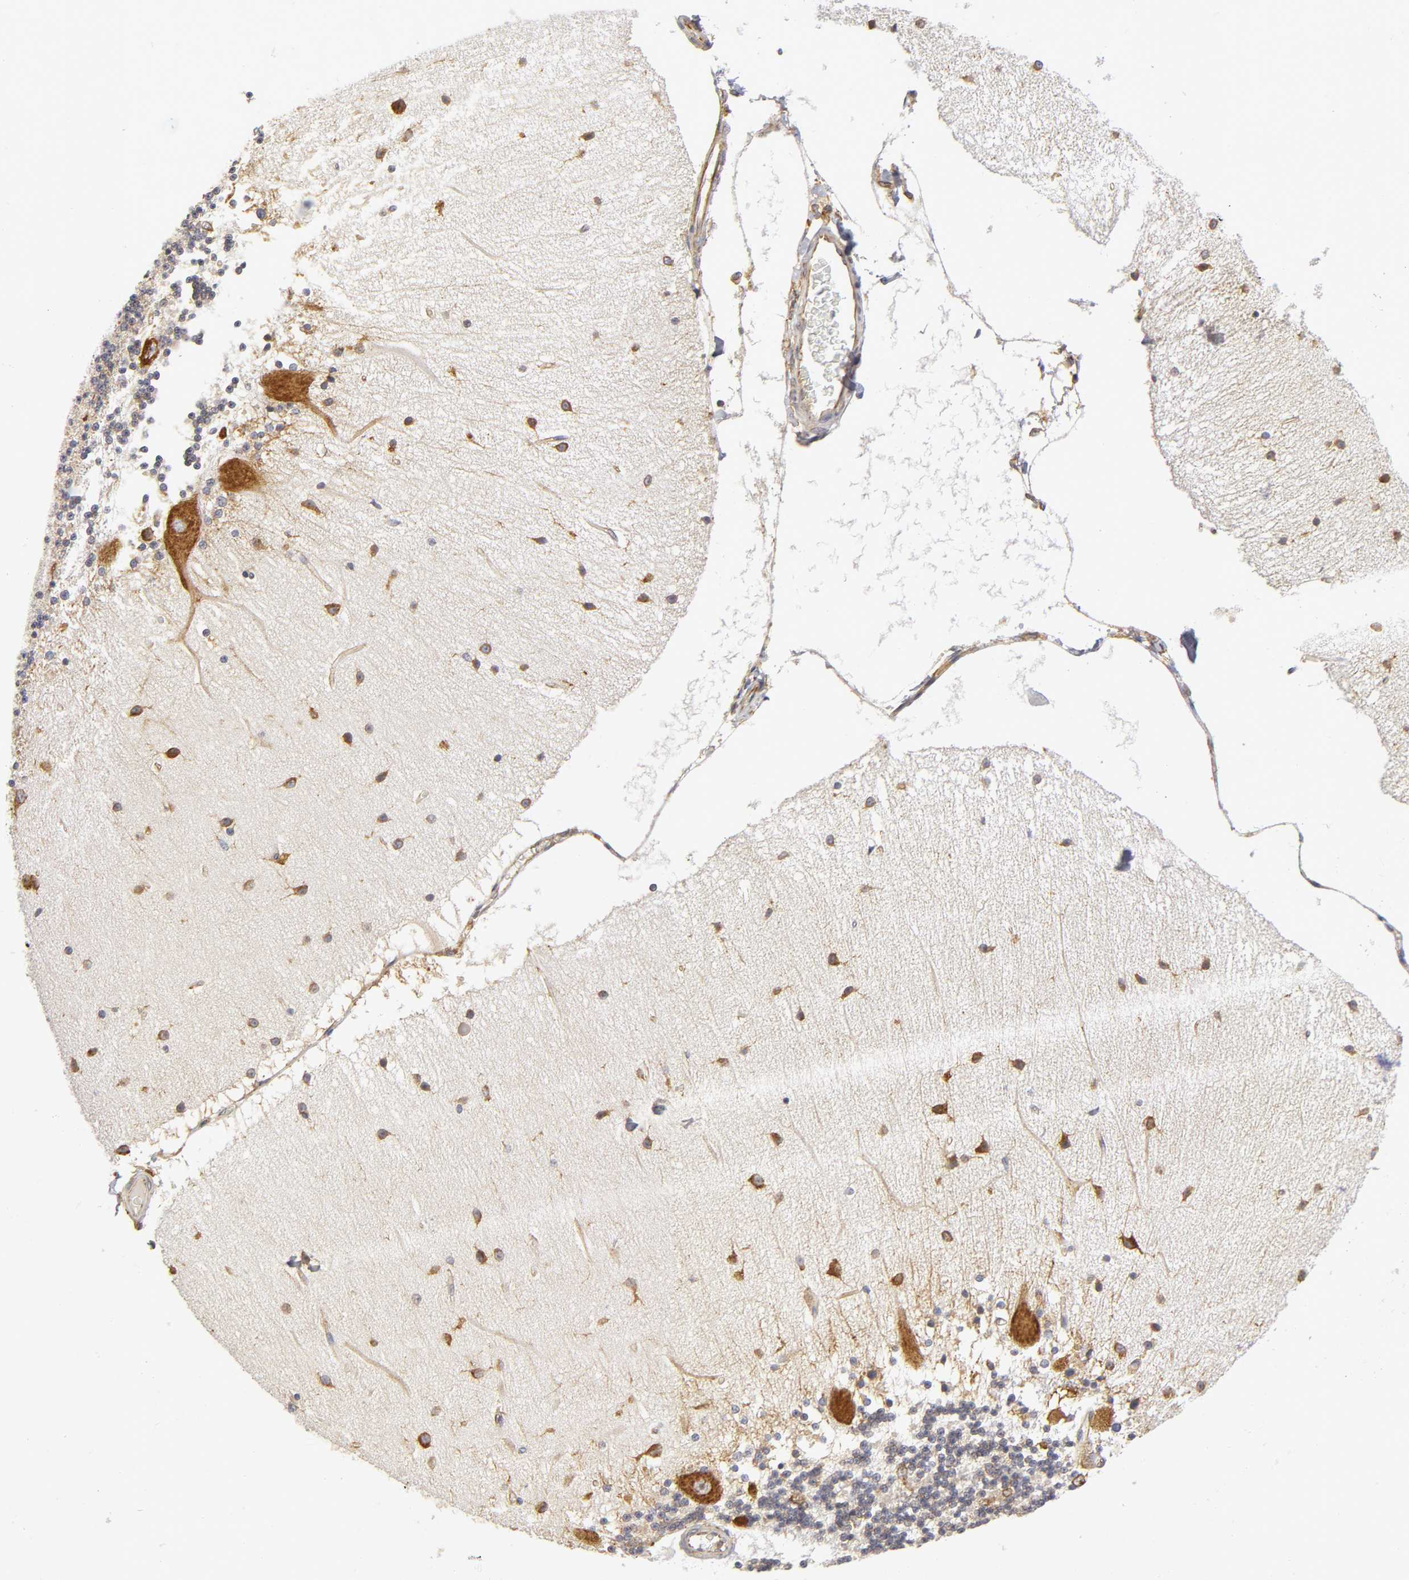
{"staining": {"intensity": "moderate", "quantity": ">75%", "location": "cytoplasmic/membranous"}, "tissue": "cerebellum", "cell_type": "Cells in granular layer", "image_type": "normal", "snomed": [{"axis": "morphology", "description": "Normal tissue, NOS"}, {"axis": "topography", "description": "Cerebellum"}], "caption": "Immunohistochemical staining of unremarkable human cerebellum reveals >75% levels of moderate cytoplasmic/membranous protein positivity in about >75% of cells in granular layer.", "gene": "RPL14", "patient": {"sex": "female", "age": 54}}